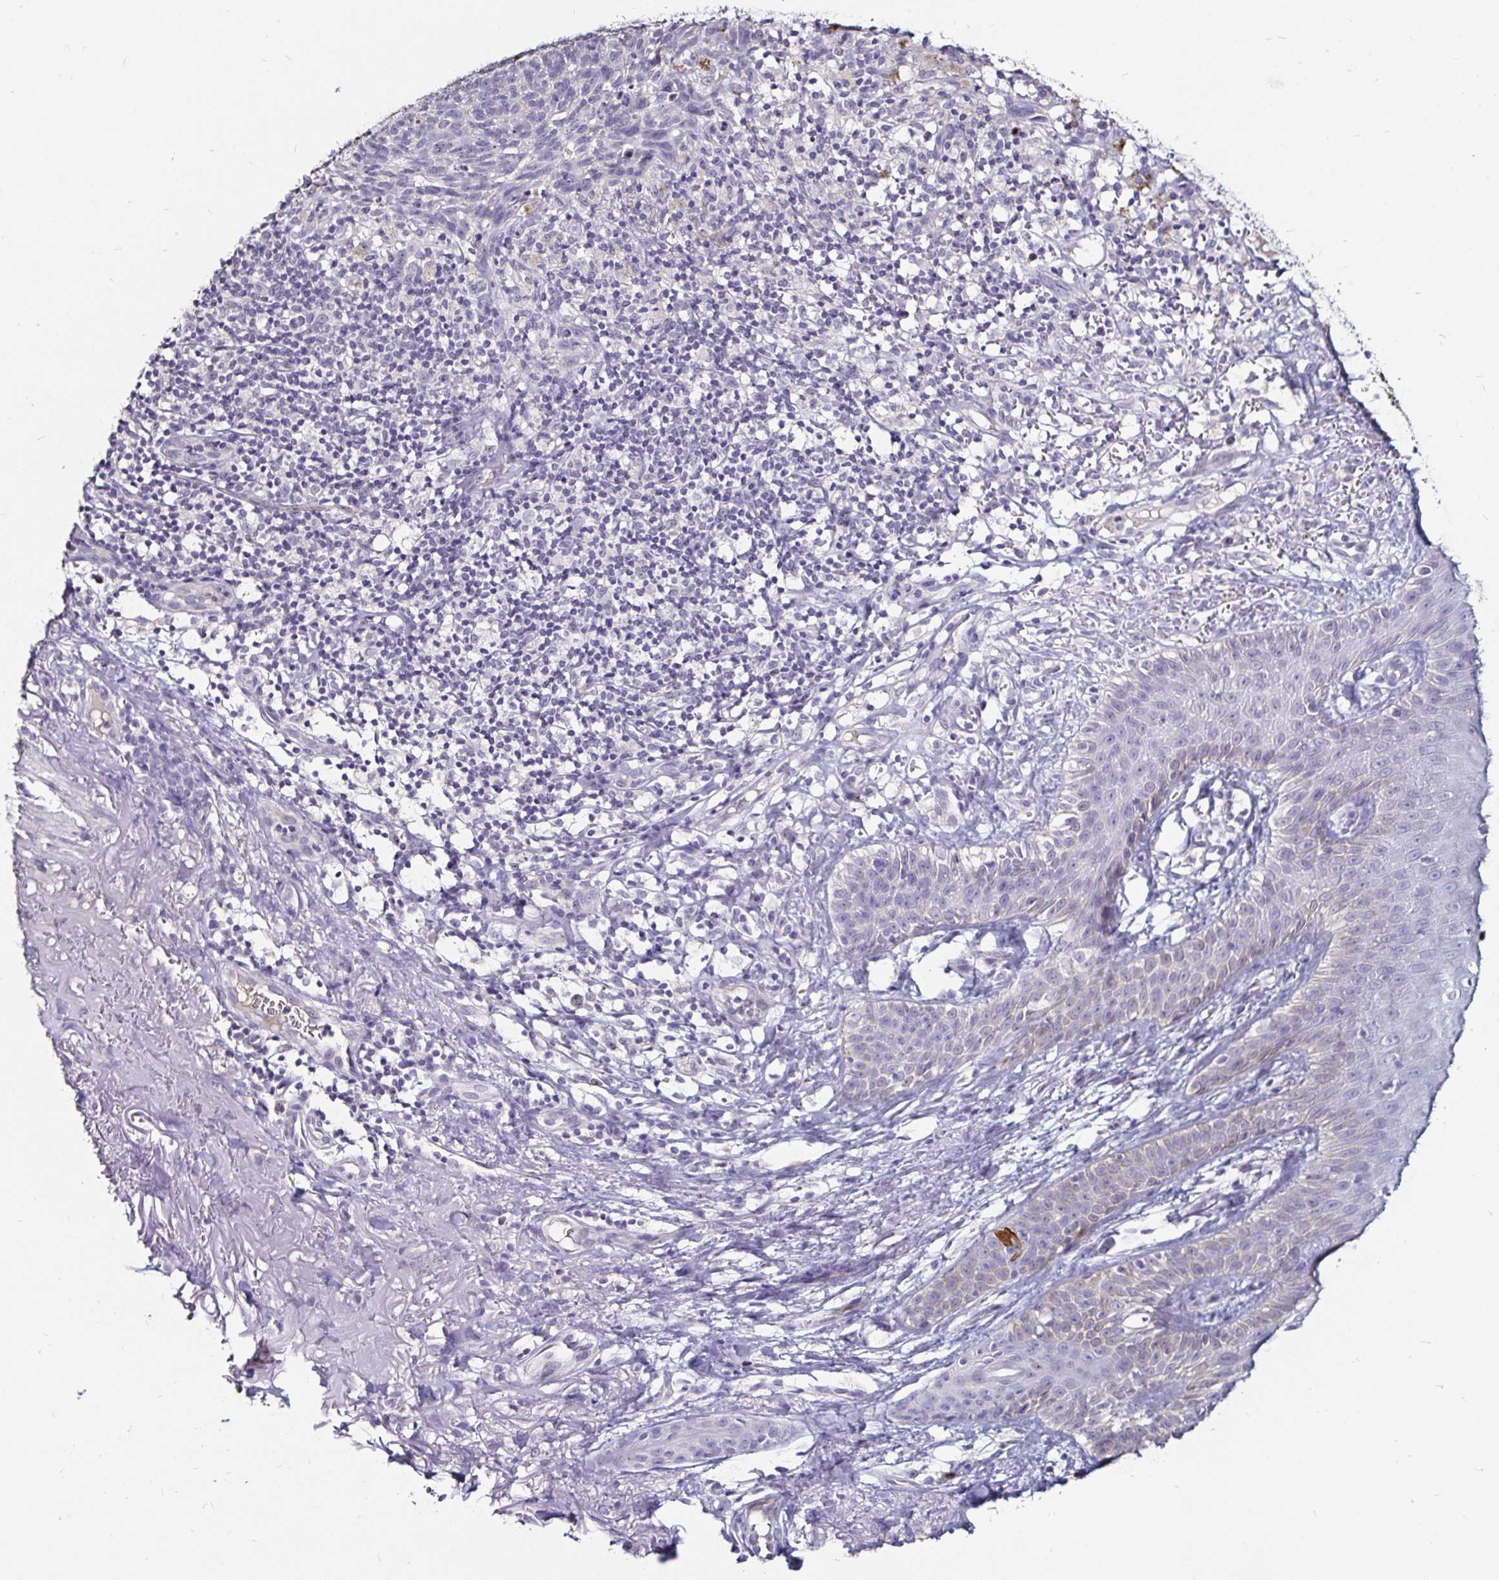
{"staining": {"intensity": "negative", "quantity": "none", "location": "none"}, "tissue": "skin cancer", "cell_type": "Tumor cells", "image_type": "cancer", "snomed": [{"axis": "morphology", "description": "Basal cell carcinoma"}, {"axis": "topography", "description": "Skin"}], "caption": "A high-resolution image shows immunohistochemistry staining of skin cancer, which shows no significant staining in tumor cells.", "gene": "FAIM2", "patient": {"sex": "female", "age": 78}}